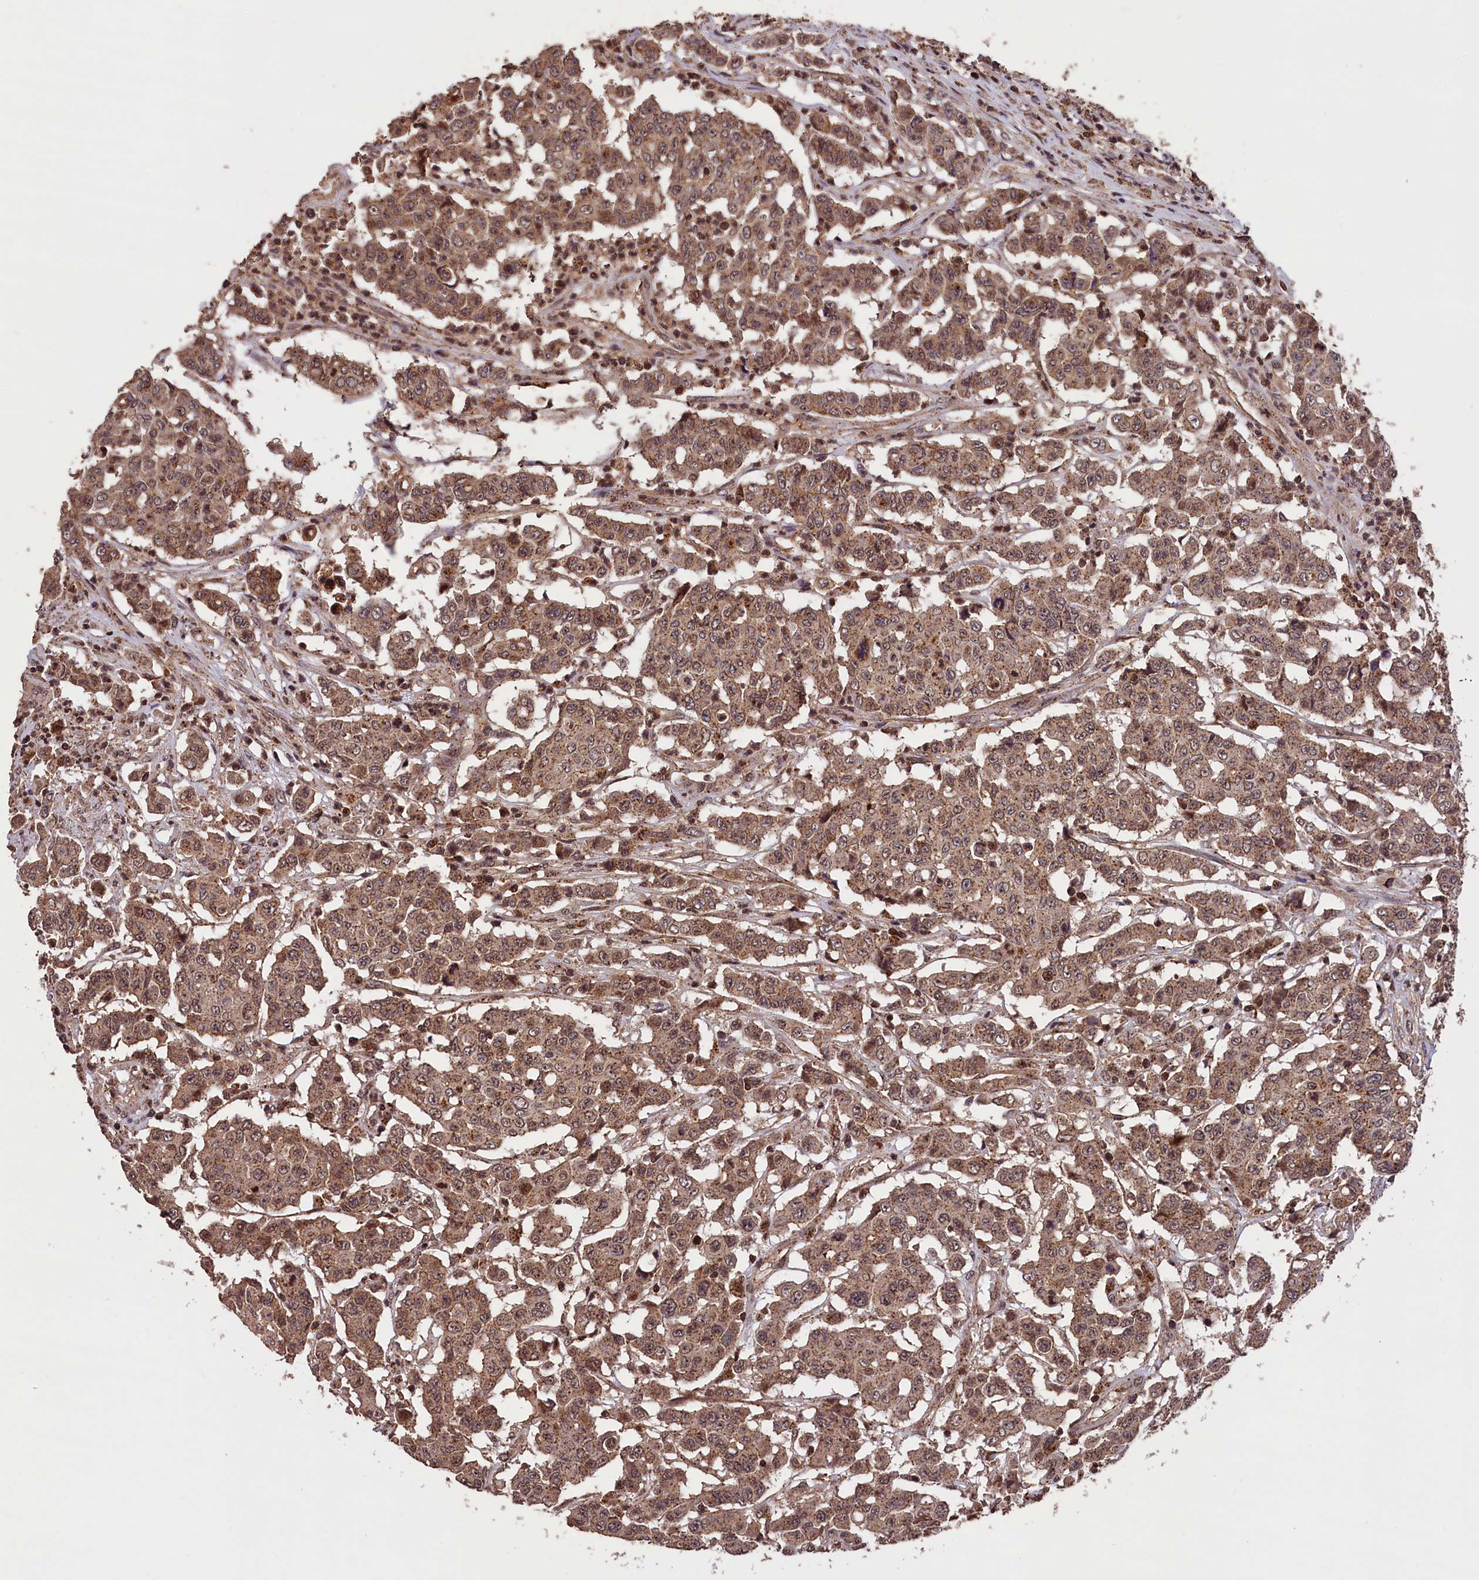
{"staining": {"intensity": "moderate", "quantity": ">75%", "location": "cytoplasmic/membranous"}, "tissue": "colorectal cancer", "cell_type": "Tumor cells", "image_type": "cancer", "snomed": [{"axis": "morphology", "description": "Adenocarcinoma, NOS"}, {"axis": "topography", "description": "Colon"}], "caption": "This is a photomicrograph of immunohistochemistry staining of colorectal cancer, which shows moderate staining in the cytoplasmic/membranous of tumor cells.", "gene": "IST1", "patient": {"sex": "male", "age": 51}}